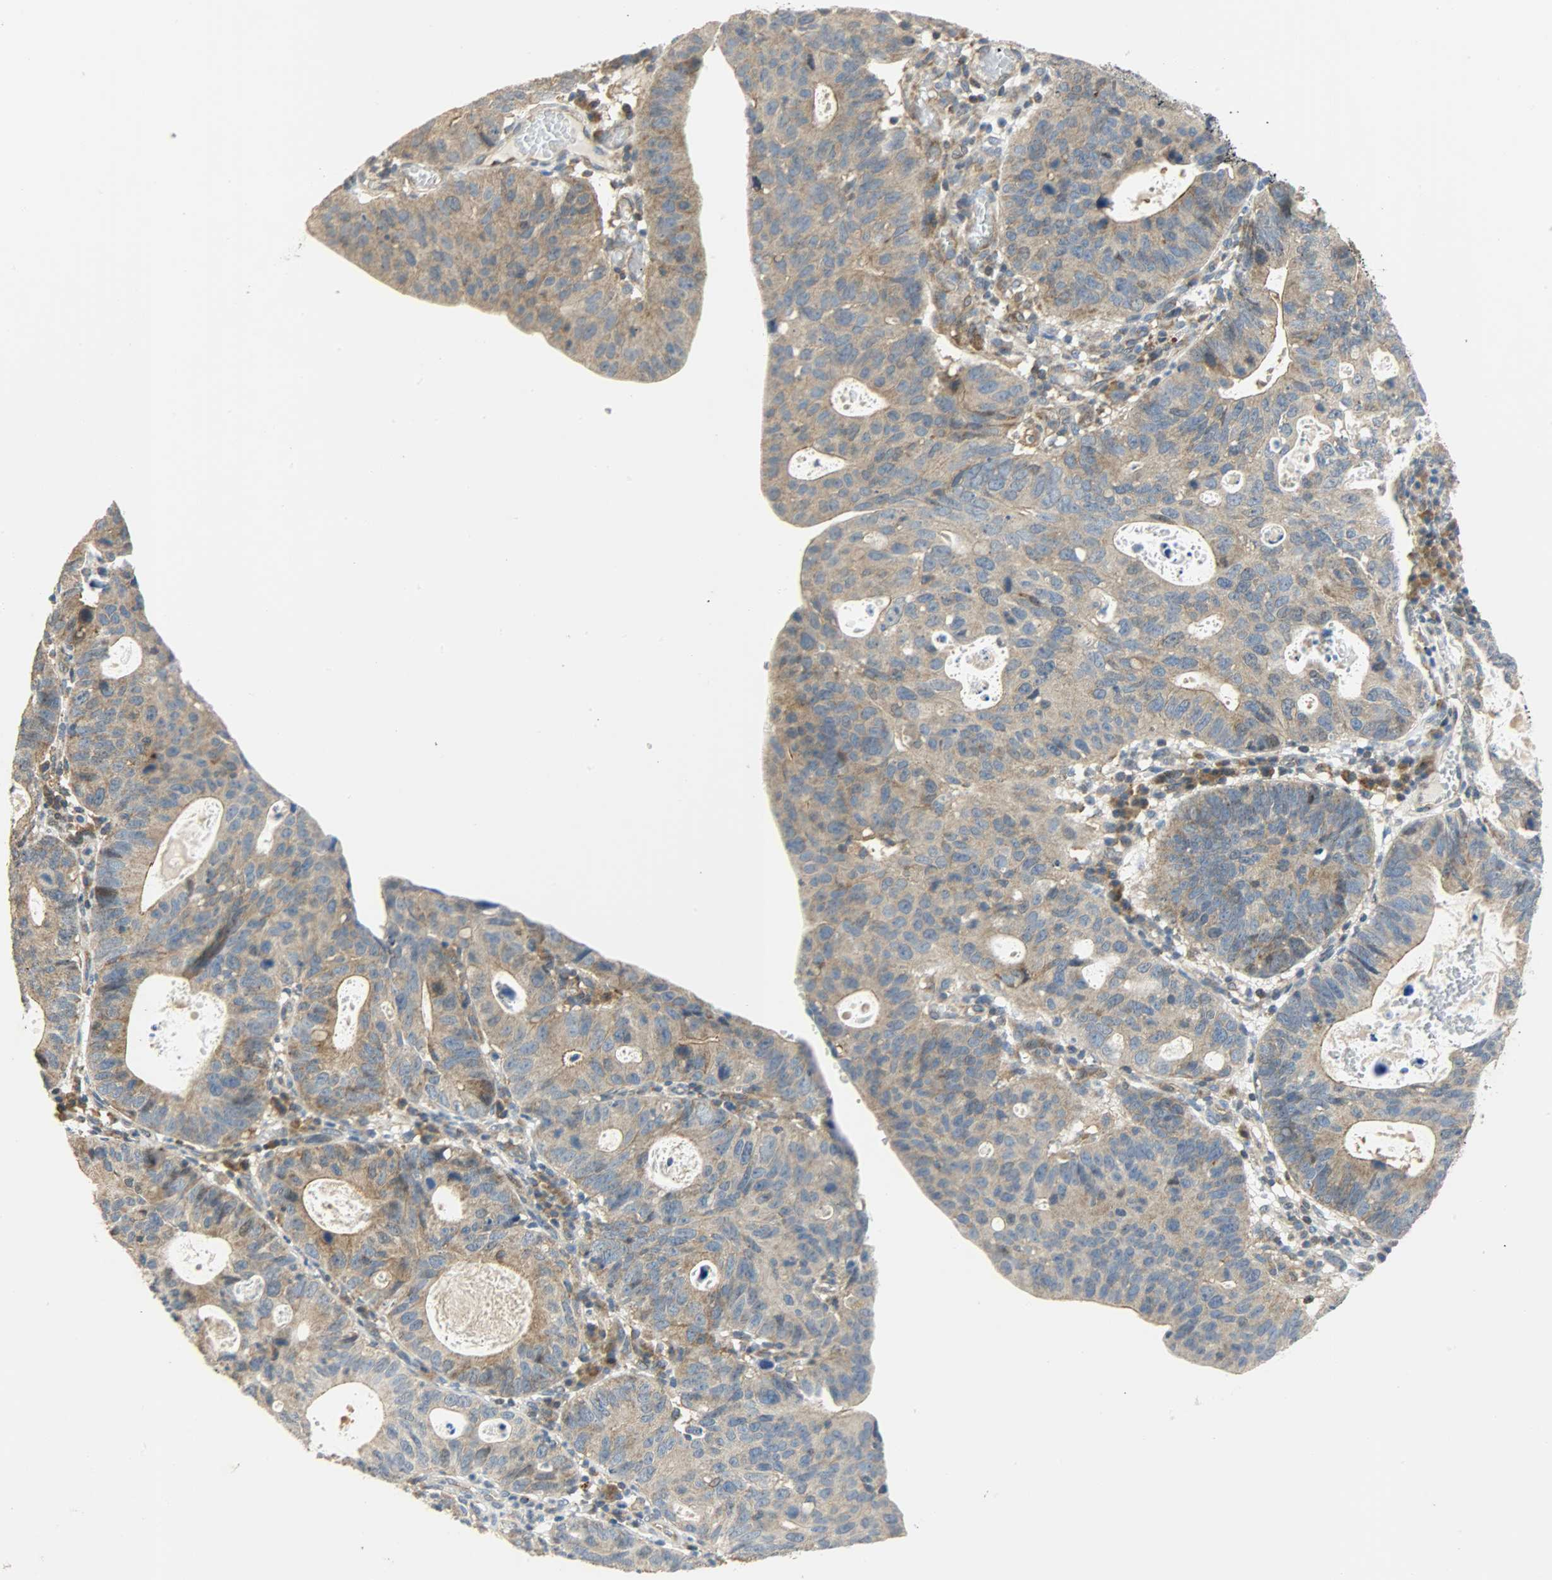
{"staining": {"intensity": "moderate", "quantity": ">75%", "location": "cytoplasmic/membranous"}, "tissue": "stomach cancer", "cell_type": "Tumor cells", "image_type": "cancer", "snomed": [{"axis": "morphology", "description": "Adenocarcinoma, NOS"}, {"axis": "topography", "description": "Stomach"}], "caption": "This is a micrograph of IHC staining of adenocarcinoma (stomach), which shows moderate expression in the cytoplasmic/membranous of tumor cells.", "gene": "GIT2", "patient": {"sex": "male", "age": 59}}